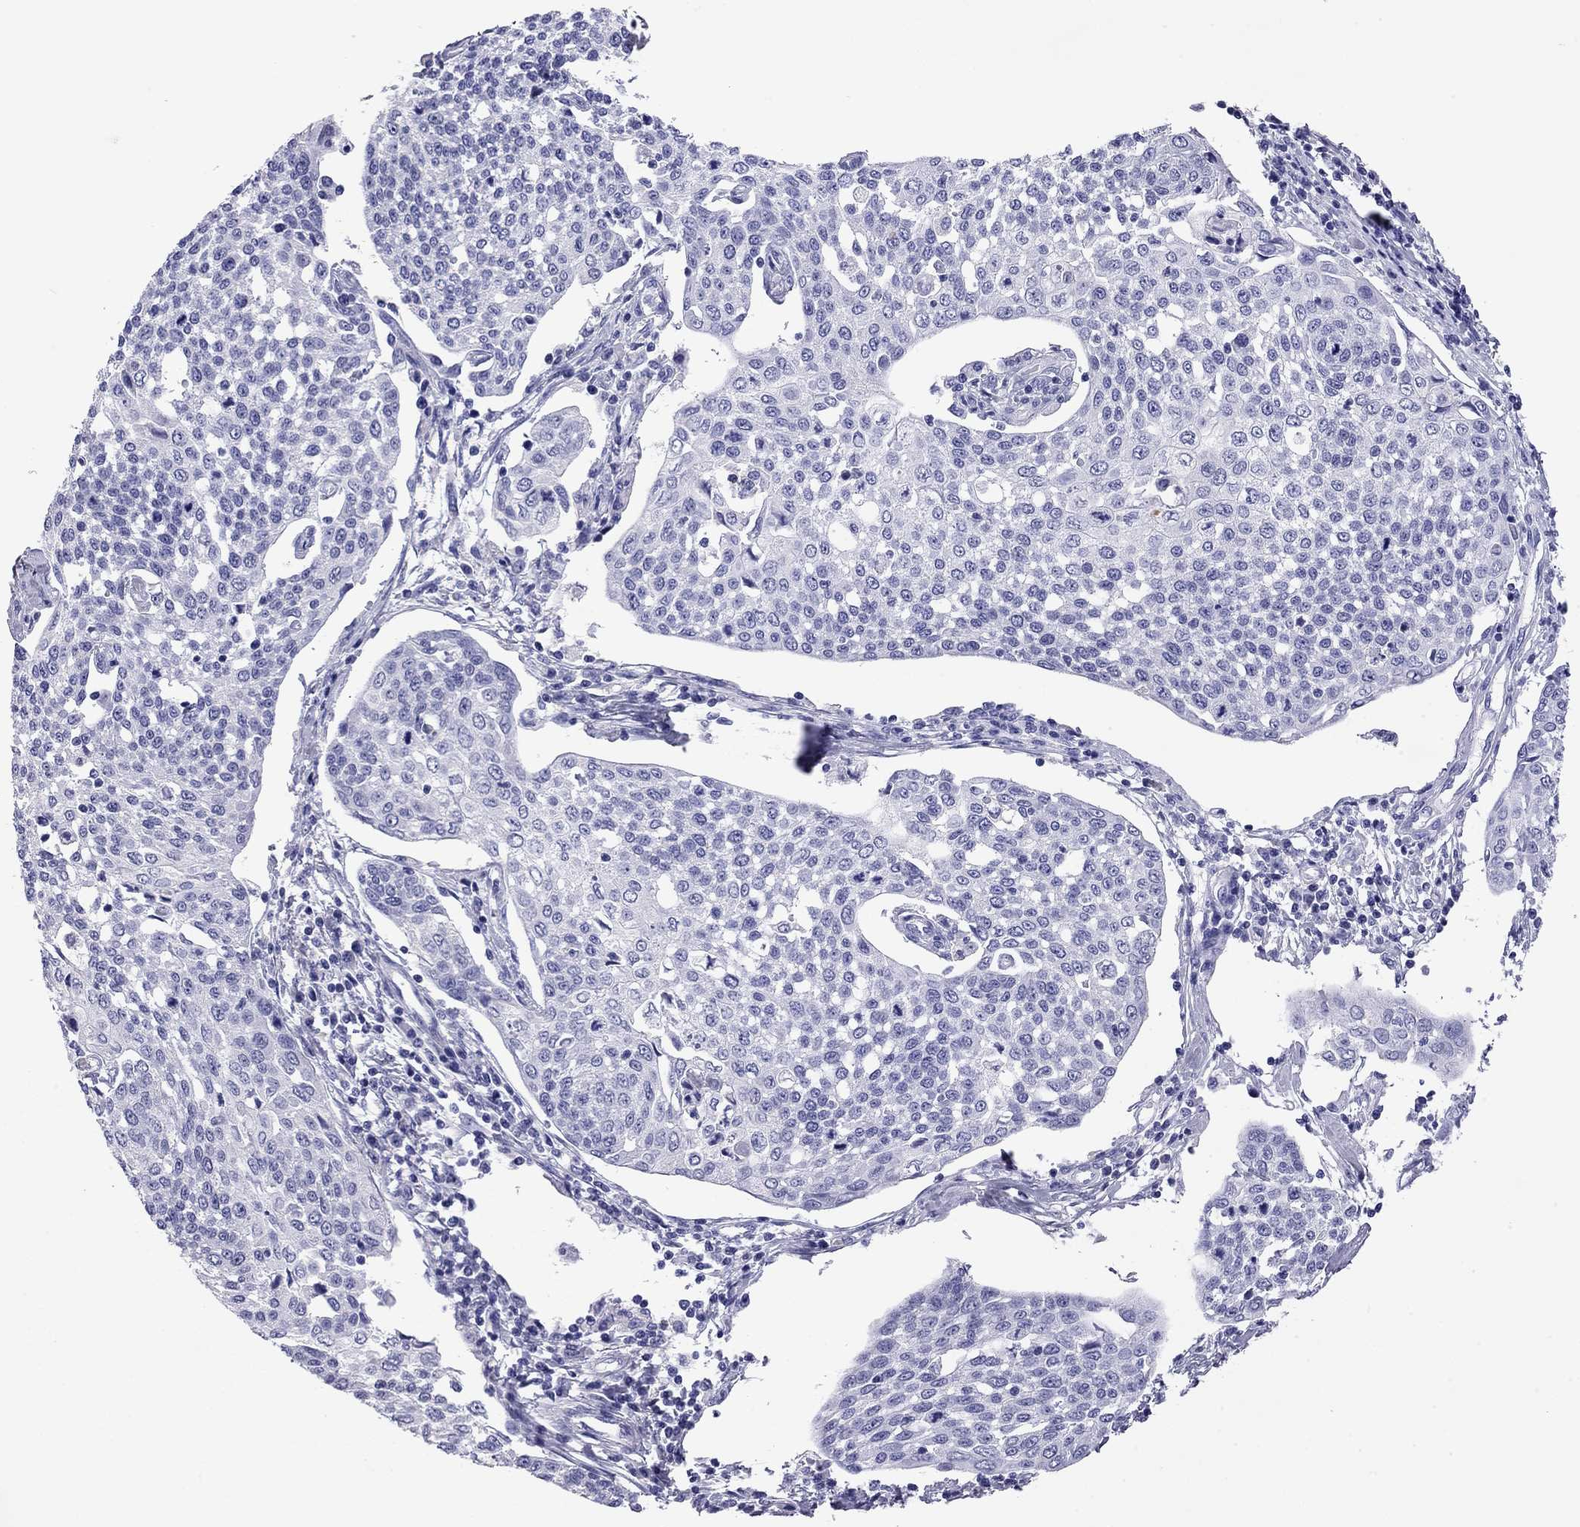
{"staining": {"intensity": "negative", "quantity": "none", "location": "none"}, "tissue": "cervical cancer", "cell_type": "Tumor cells", "image_type": "cancer", "snomed": [{"axis": "morphology", "description": "Squamous cell carcinoma, NOS"}, {"axis": "topography", "description": "Cervix"}], "caption": "High power microscopy micrograph of an IHC histopathology image of cervical cancer (squamous cell carcinoma), revealing no significant positivity in tumor cells. The staining is performed using DAB brown chromogen with nuclei counter-stained in using hematoxylin.", "gene": "ODF4", "patient": {"sex": "female", "age": 34}}